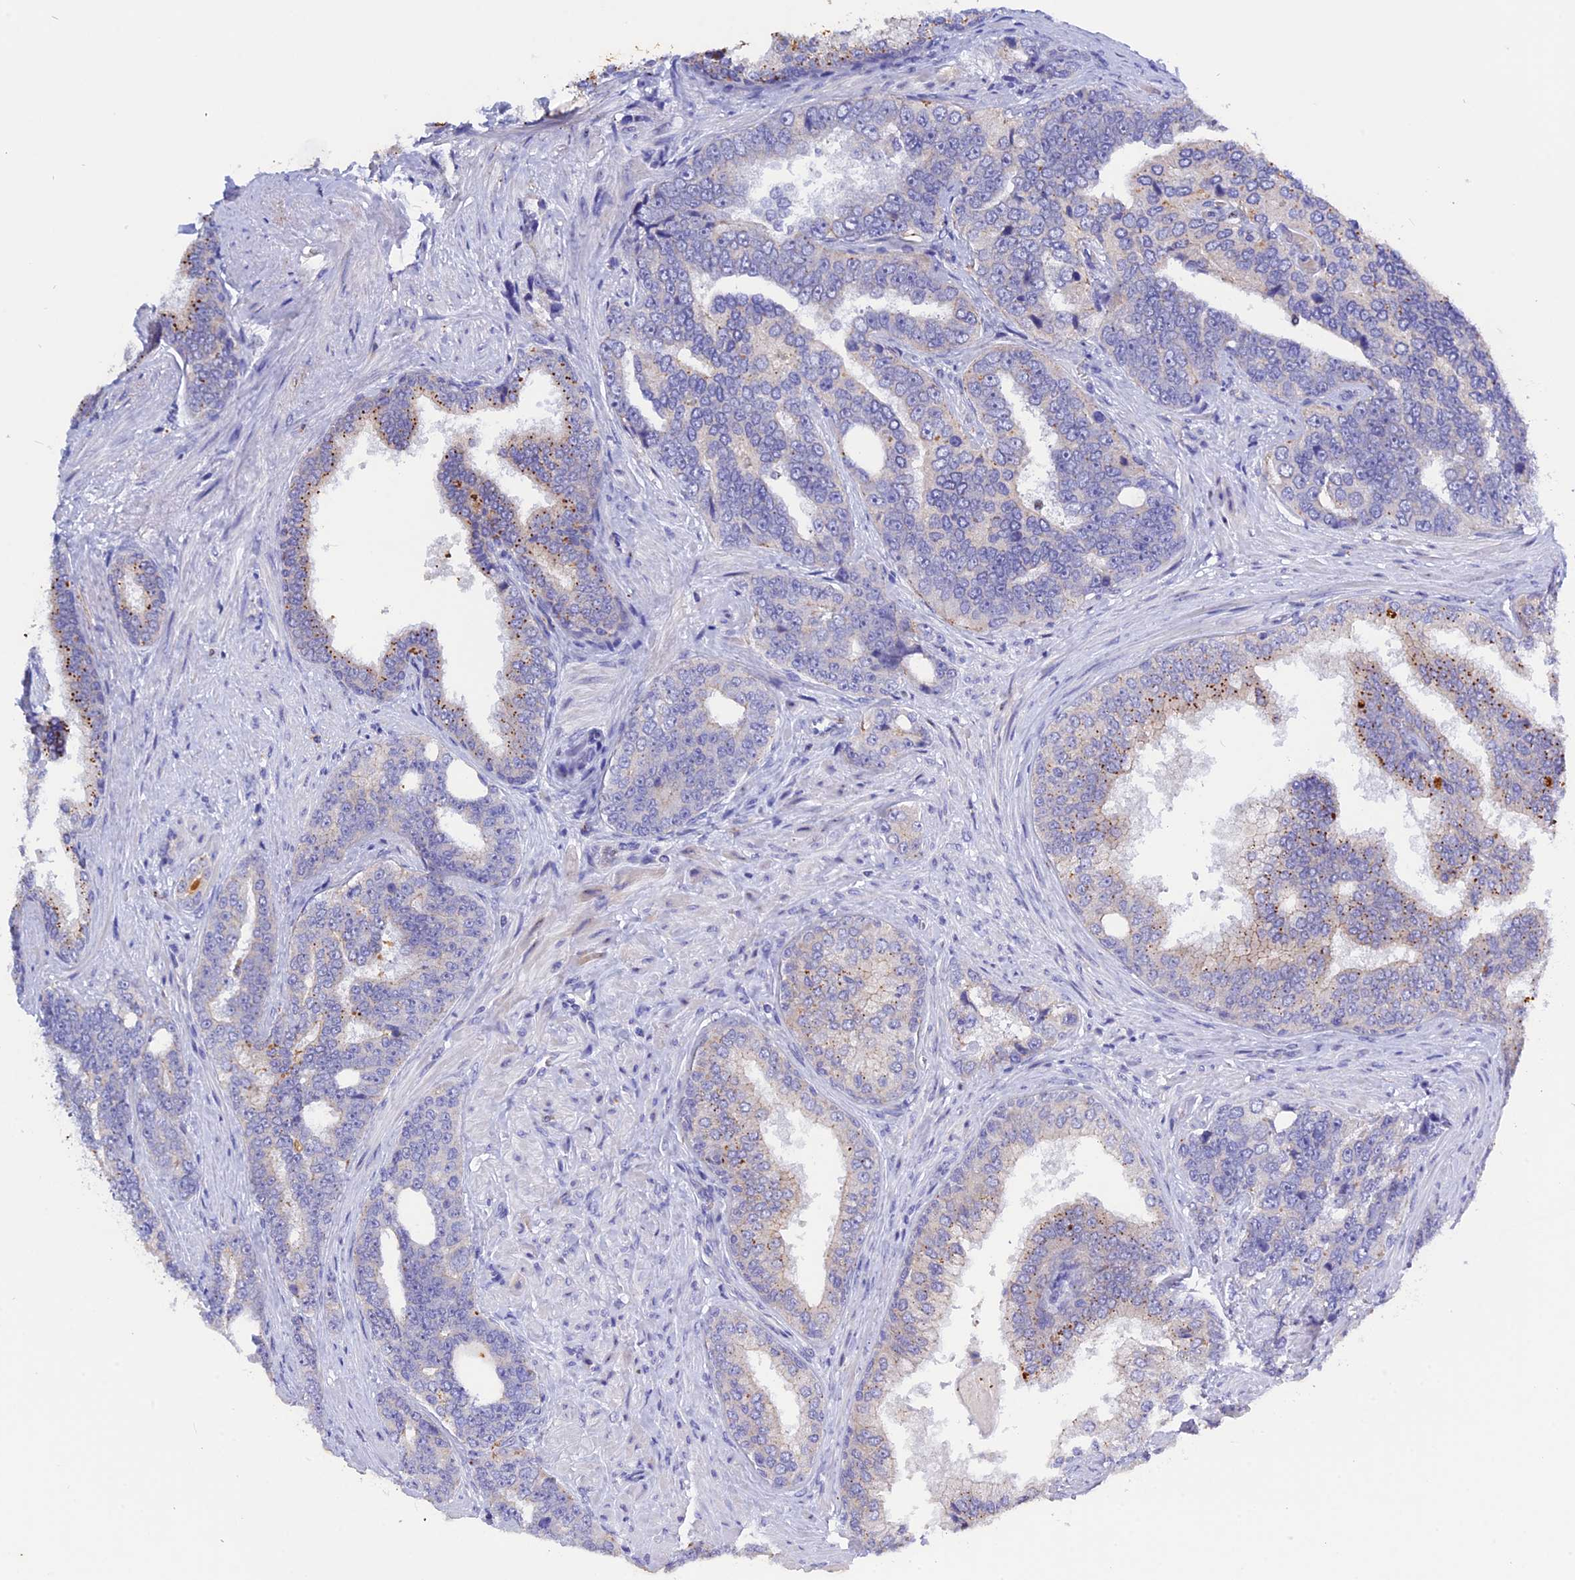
{"staining": {"intensity": "weak", "quantity": "<25%", "location": "cytoplasmic/membranous"}, "tissue": "prostate cancer", "cell_type": "Tumor cells", "image_type": "cancer", "snomed": [{"axis": "morphology", "description": "Adenocarcinoma, High grade"}, {"axis": "topography", "description": "Prostate"}], "caption": "High magnification brightfield microscopy of prostate cancer (adenocarcinoma (high-grade)) stained with DAB (3,3'-diaminobenzidine) (brown) and counterstained with hematoxylin (blue): tumor cells show no significant expression.", "gene": "GK5", "patient": {"sex": "male", "age": 67}}